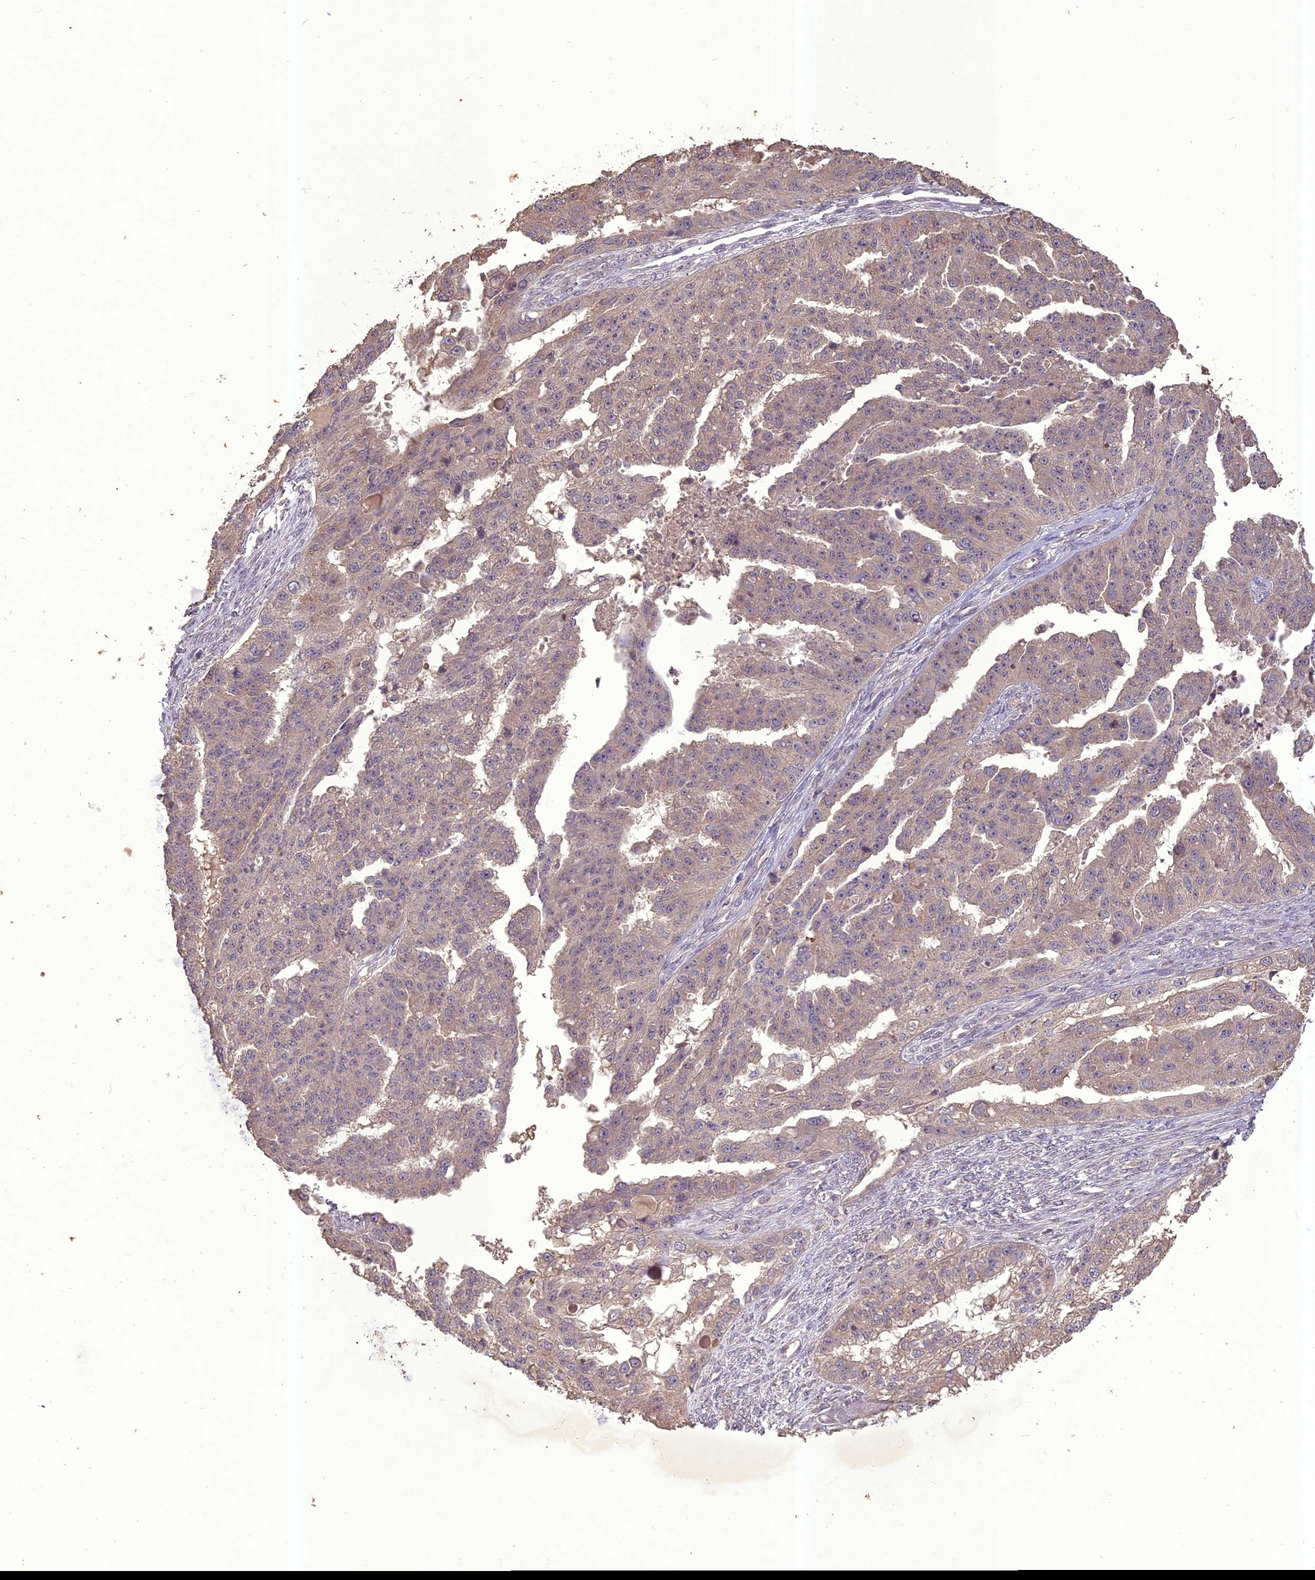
{"staining": {"intensity": "weak", "quantity": "<25%", "location": "cytoplasmic/membranous"}, "tissue": "ovarian cancer", "cell_type": "Tumor cells", "image_type": "cancer", "snomed": [{"axis": "morphology", "description": "Cystadenocarcinoma, serous, NOS"}, {"axis": "topography", "description": "Ovary"}], "caption": "Immunohistochemical staining of human serous cystadenocarcinoma (ovarian) shows no significant expression in tumor cells. (Brightfield microscopy of DAB (3,3'-diaminobenzidine) immunohistochemistry at high magnification).", "gene": "TIGD7", "patient": {"sex": "female", "age": 58}}